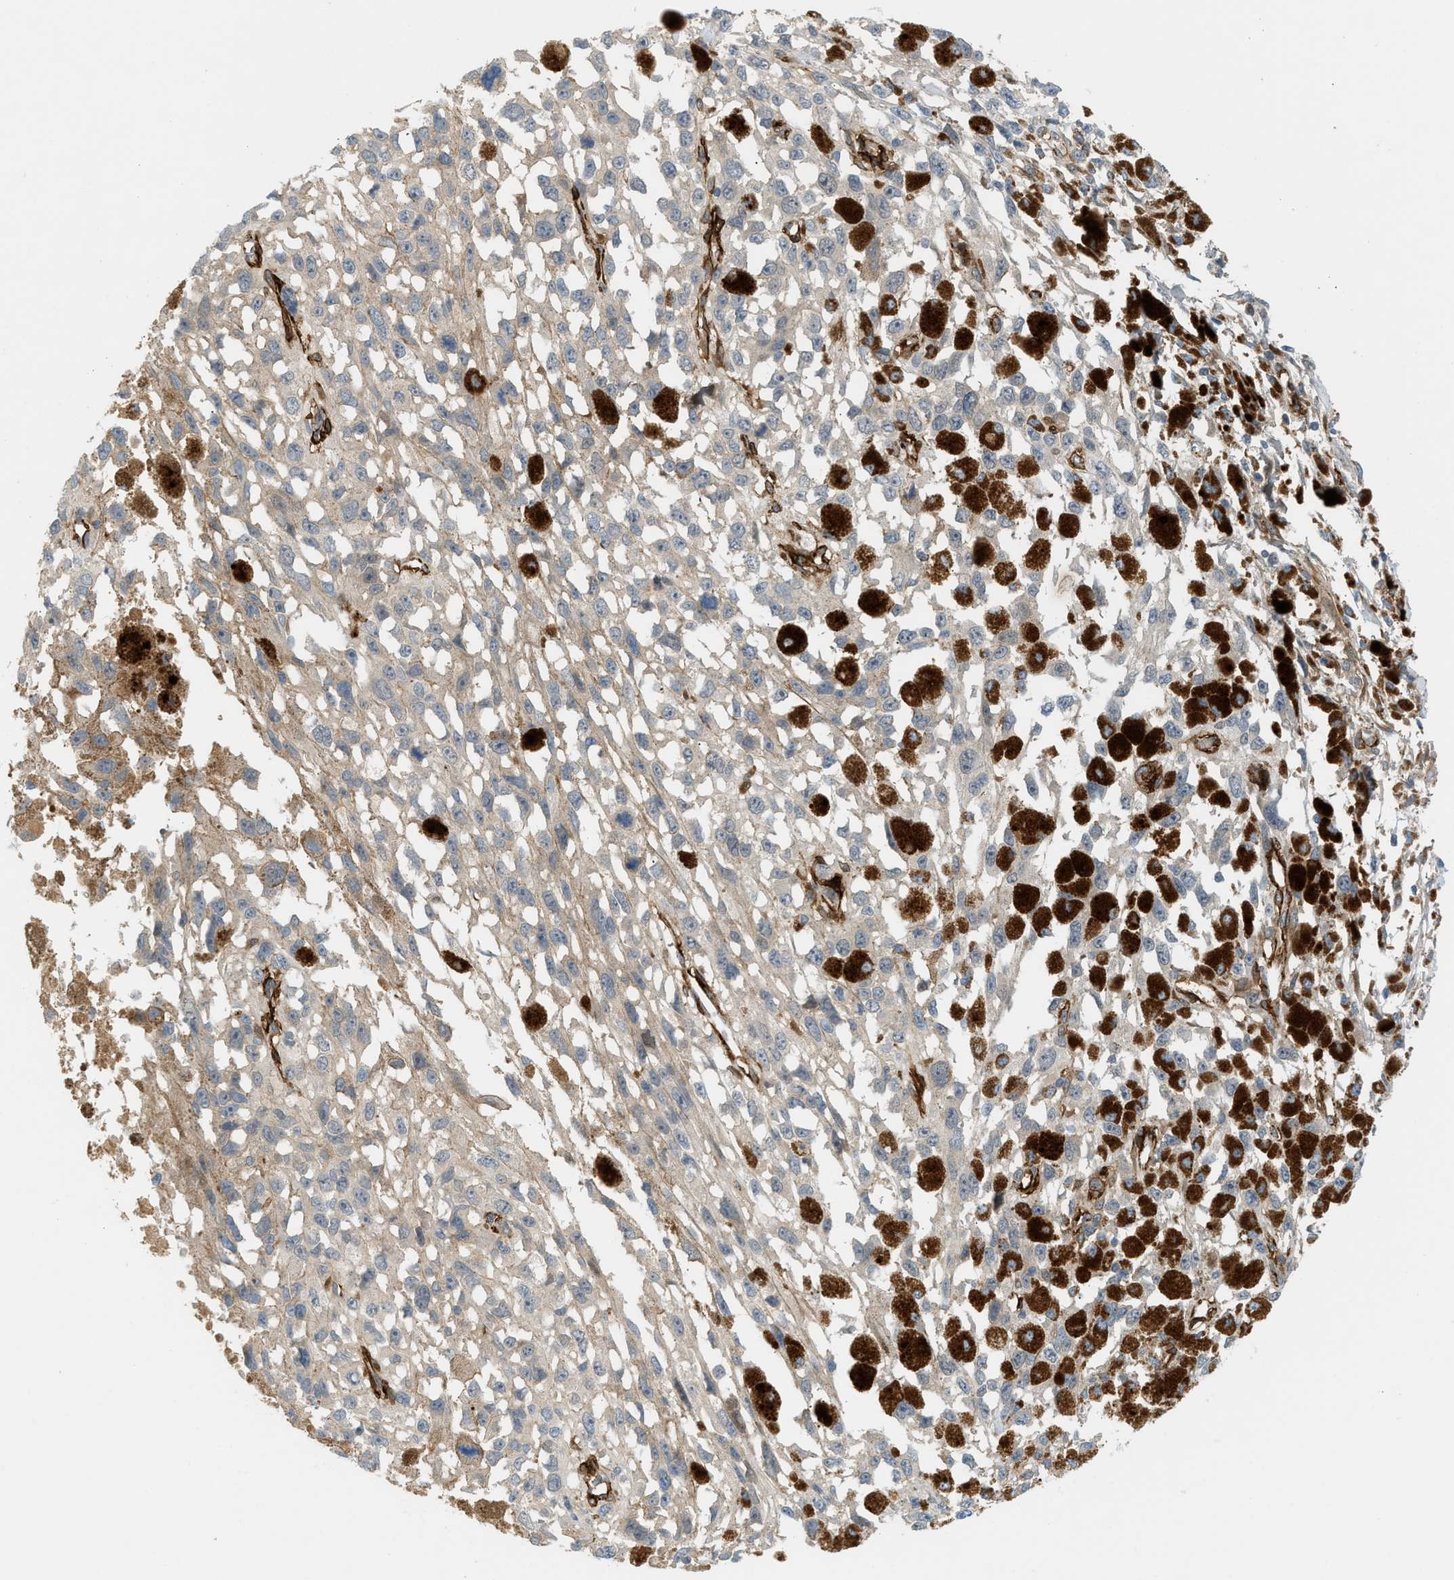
{"staining": {"intensity": "weak", "quantity": ">75%", "location": "cytoplasmic/membranous"}, "tissue": "melanoma", "cell_type": "Tumor cells", "image_type": "cancer", "snomed": [{"axis": "morphology", "description": "Malignant melanoma, Metastatic site"}, {"axis": "topography", "description": "Lymph node"}], "caption": "Human malignant melanoma (metastatic site) stained with a brown dye exhibits weak cytoplasmic/membranous positive expression in approximately >75% of tumor cells.", "gene": "EDNRA", "patient": {"sex": "male", "age": 59}}